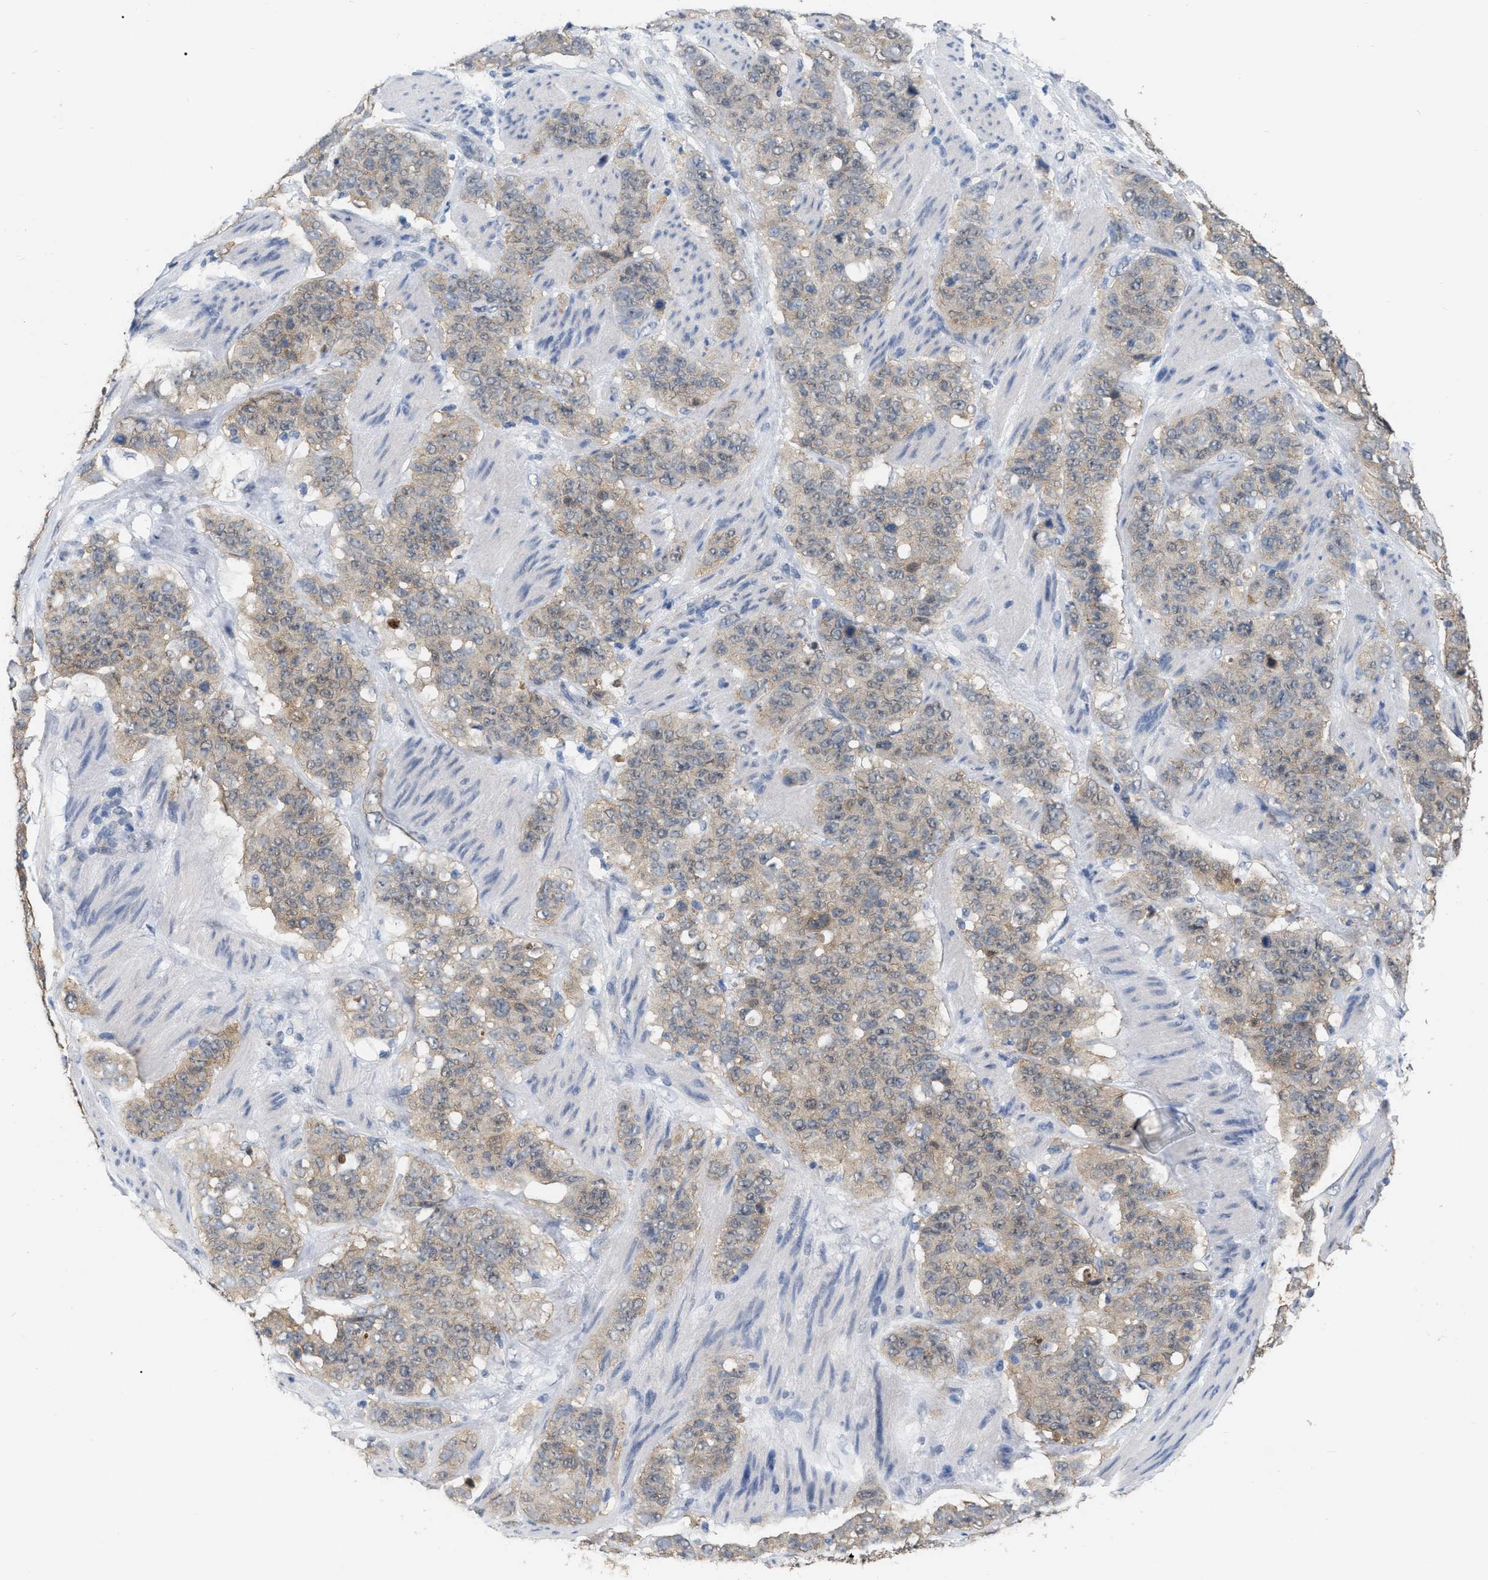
{"staining": {"intensity": "weak", "quantity": ">75%", "location": "cytoplasmic/membranous"}, "tissue": "stomach cancer", "cell_type": "Tumor cells", "image_type": "cancer", "snomed": [{"axis": "morphology", "description": "Adenocarcinoma, NOS"}, {"axis": "topography", "description": "Stomach"}], "caption": "Weak cytoplasmic/membranous protein expression is identified in about >75% of tumor cells in adenocarcinoma (stomach). (Brightfield microscopy of DAB IHC at high magnification).", "gene": "RUVBL1", "patient": {"sex": "male", "age": 48}}